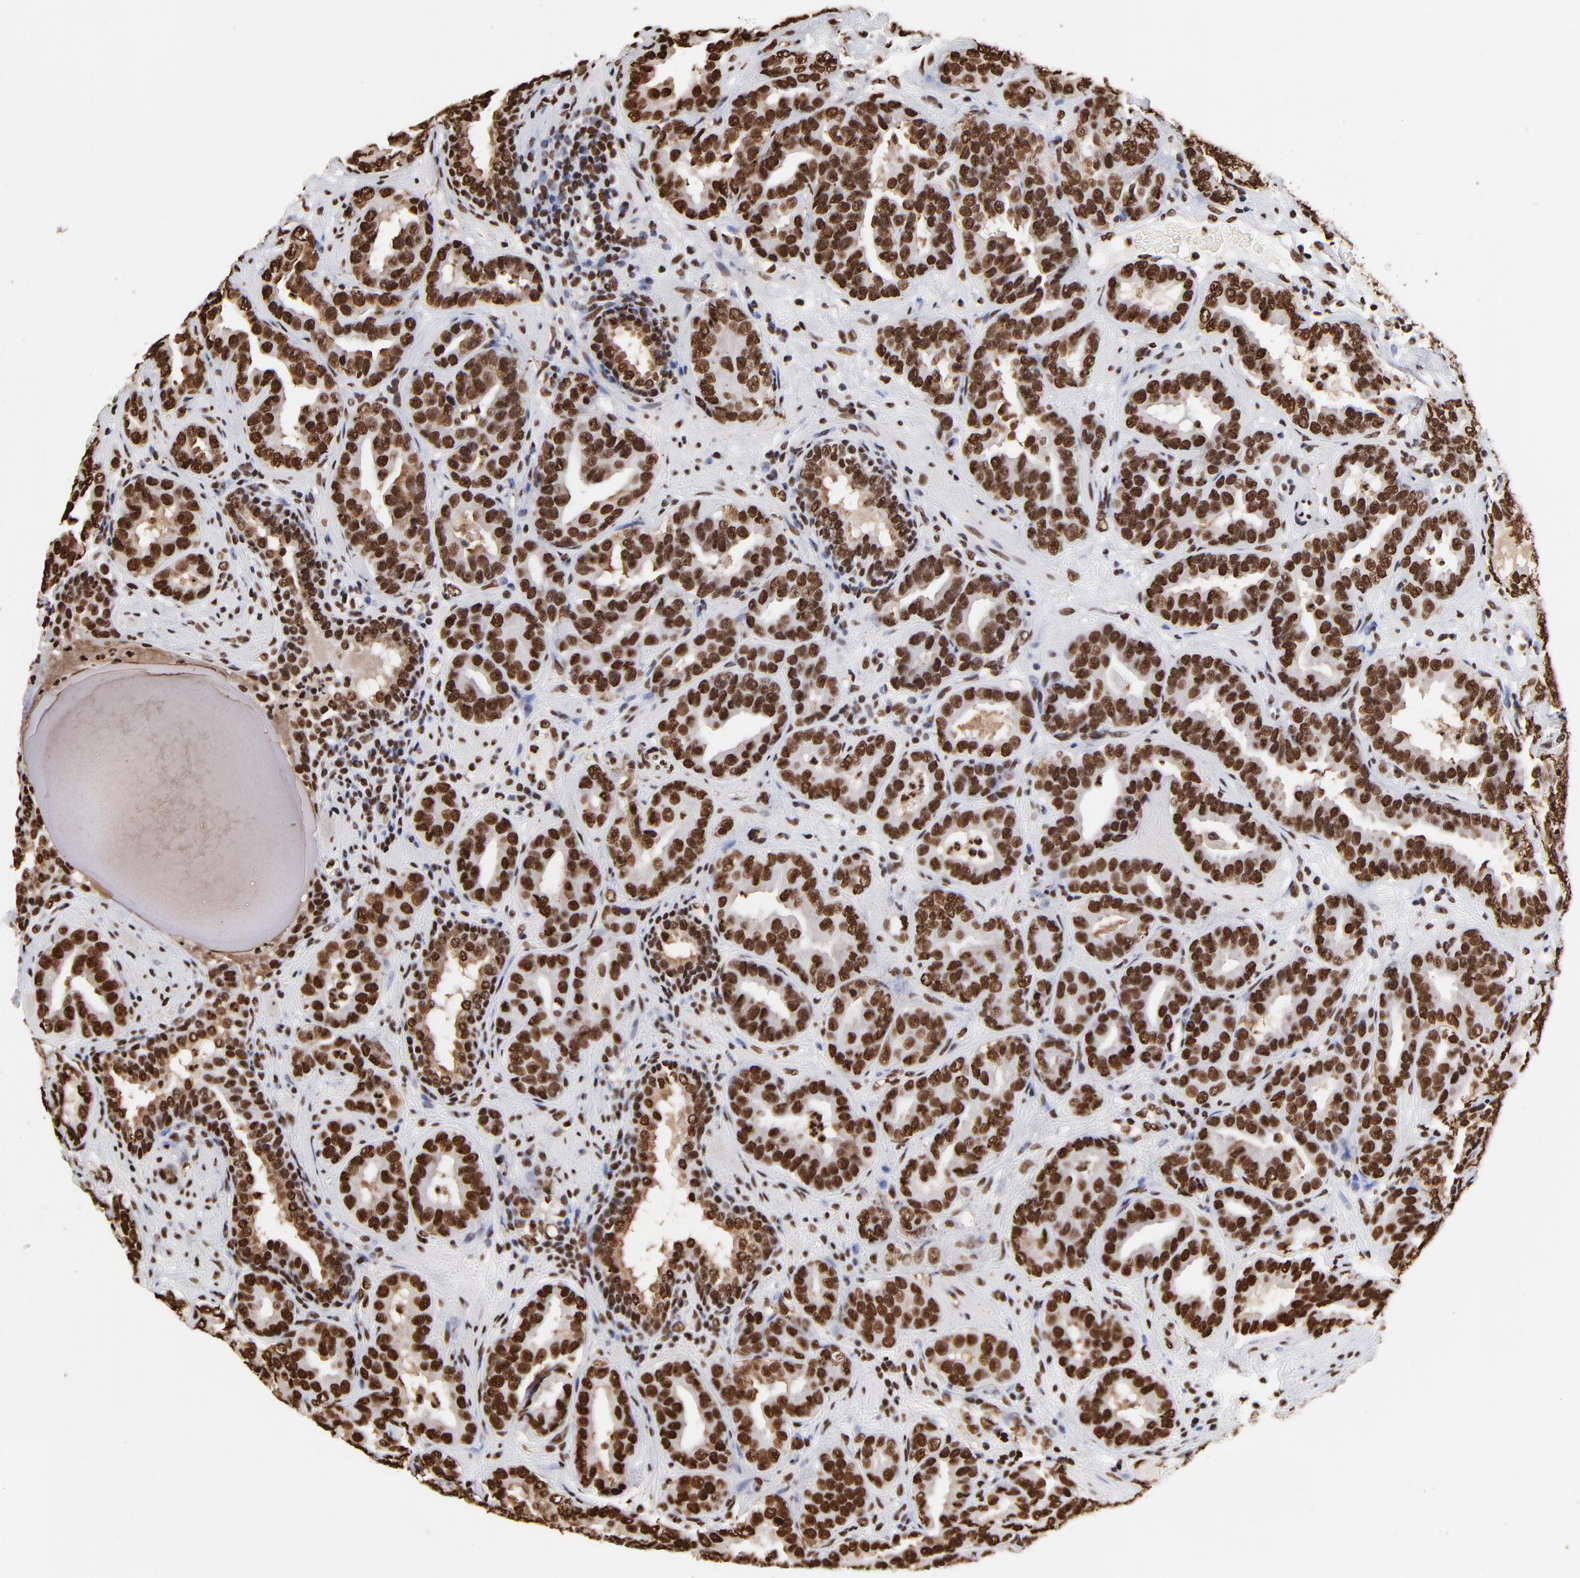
{"staining": {"intensity": "strong", "quantity": ">75%", "location": "nuclear"}, "tissue": "prostate cancer", "cell_type": "Tumor cells", "image_type": "cancer", "snomed": [{"axis": "morphology", "description": "Adenocarcinoma, Low grade"}, {"axis": "topography", "description": "Prostate"}], "caption": "Brown immunohistochemical staining in prostate adenocarcinoma (low-grade) reveals strong nuclear expression in approximately >75% of tumor cells.", "gene": "ZNF544", "patient": {"sex": "male", "age": 59}}